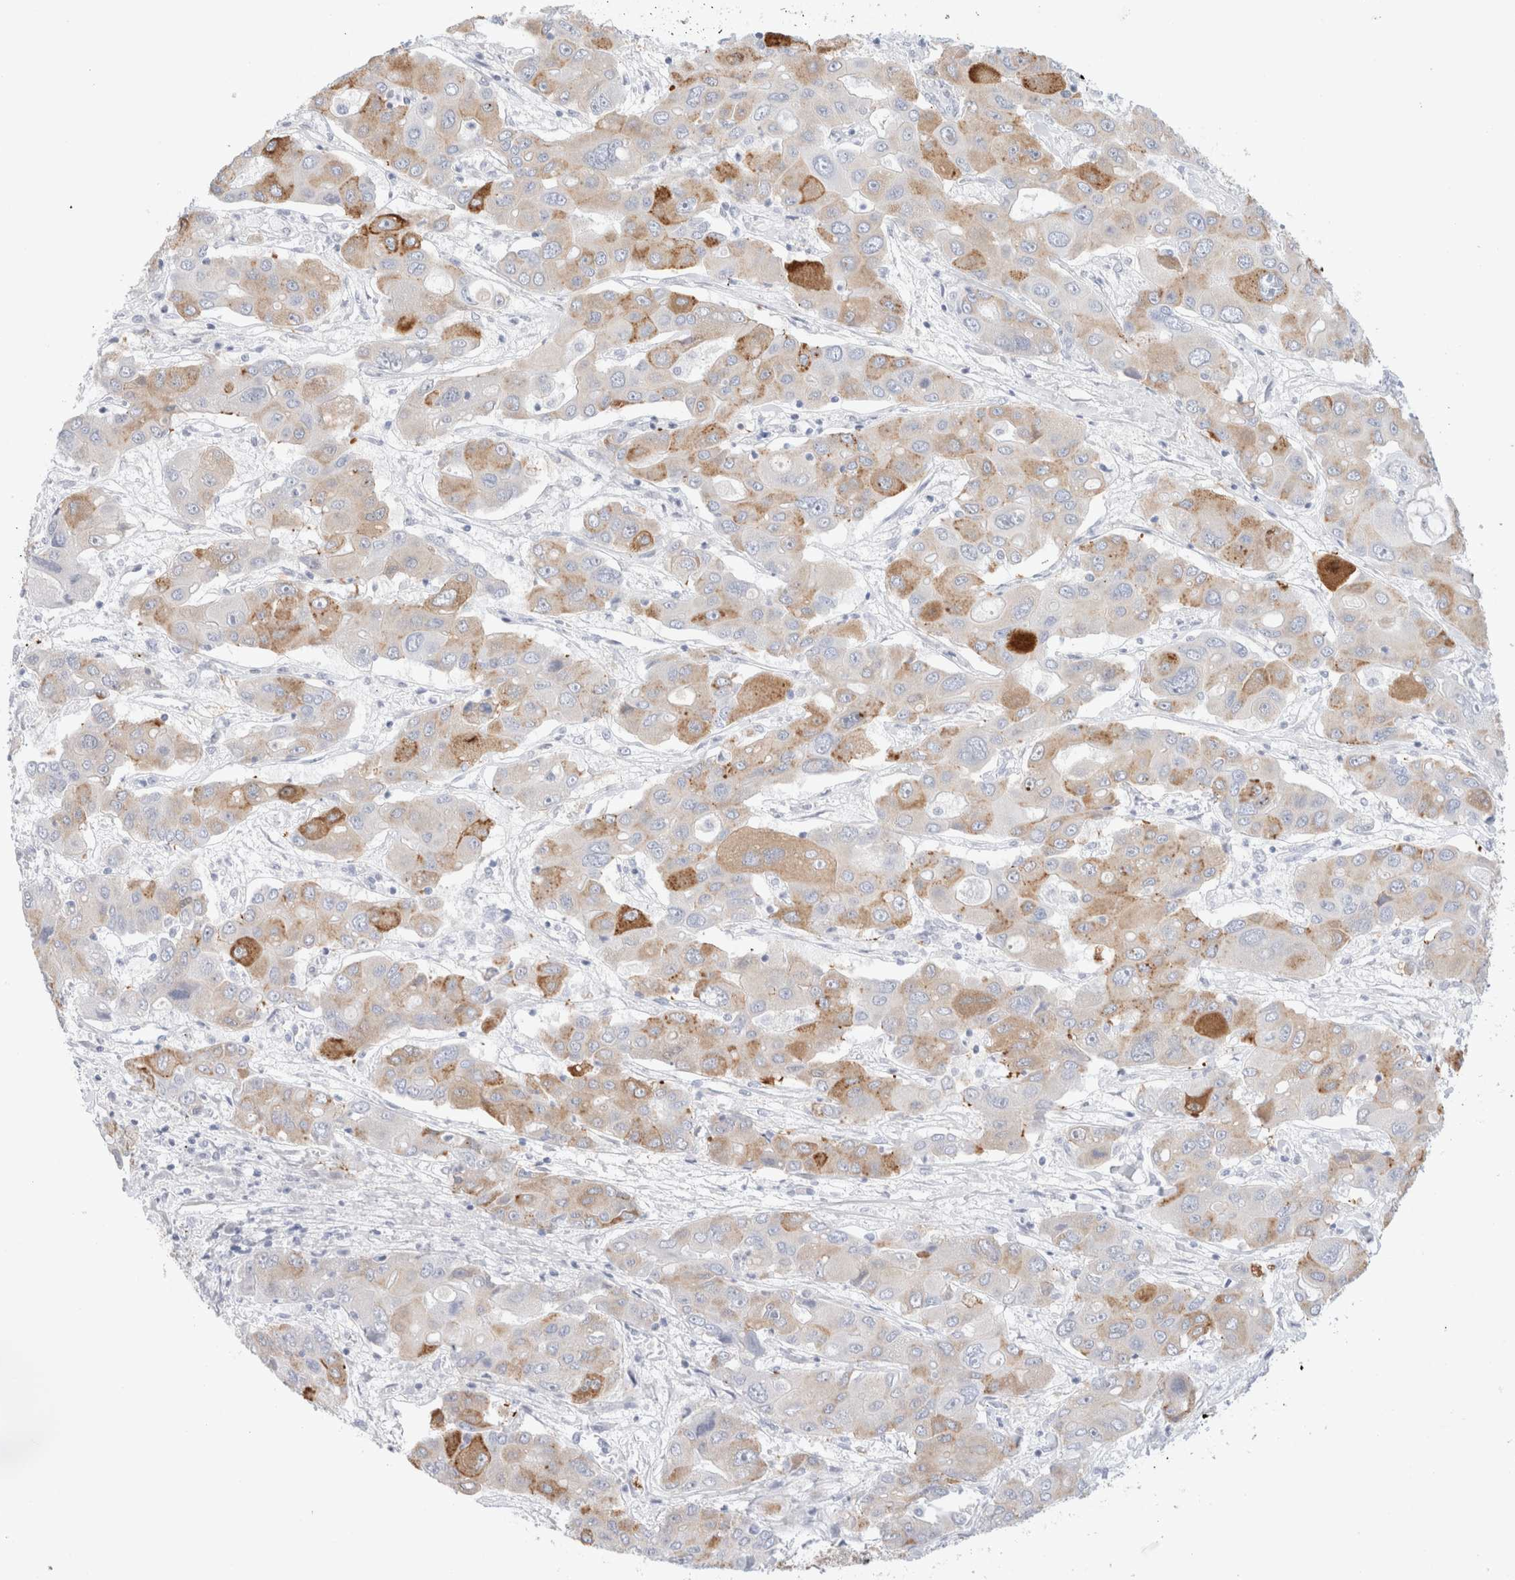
{"staining": {"intensity": "moderate", "quantity": "25%-75%", "location": "cytoplasmic/membranous"}, "tissue": "liver cancer", "cell_type": "Tumor cells", "image_type": "cancer", "snomed": [{"axis": "morphology", "description": "Cholangiocarcinoma"}, {"axis": "topography", "description": "Liver"}], "caption": "Immunohistochemistry (IHC) of human liver cholangiocarcinoma shows medium levels of moderate cytoplasmic/membranous expression in approximately 25%-75% of tumor cells.", "gene": "MUC15", "patient": {"sex": "male", "age": 67}}